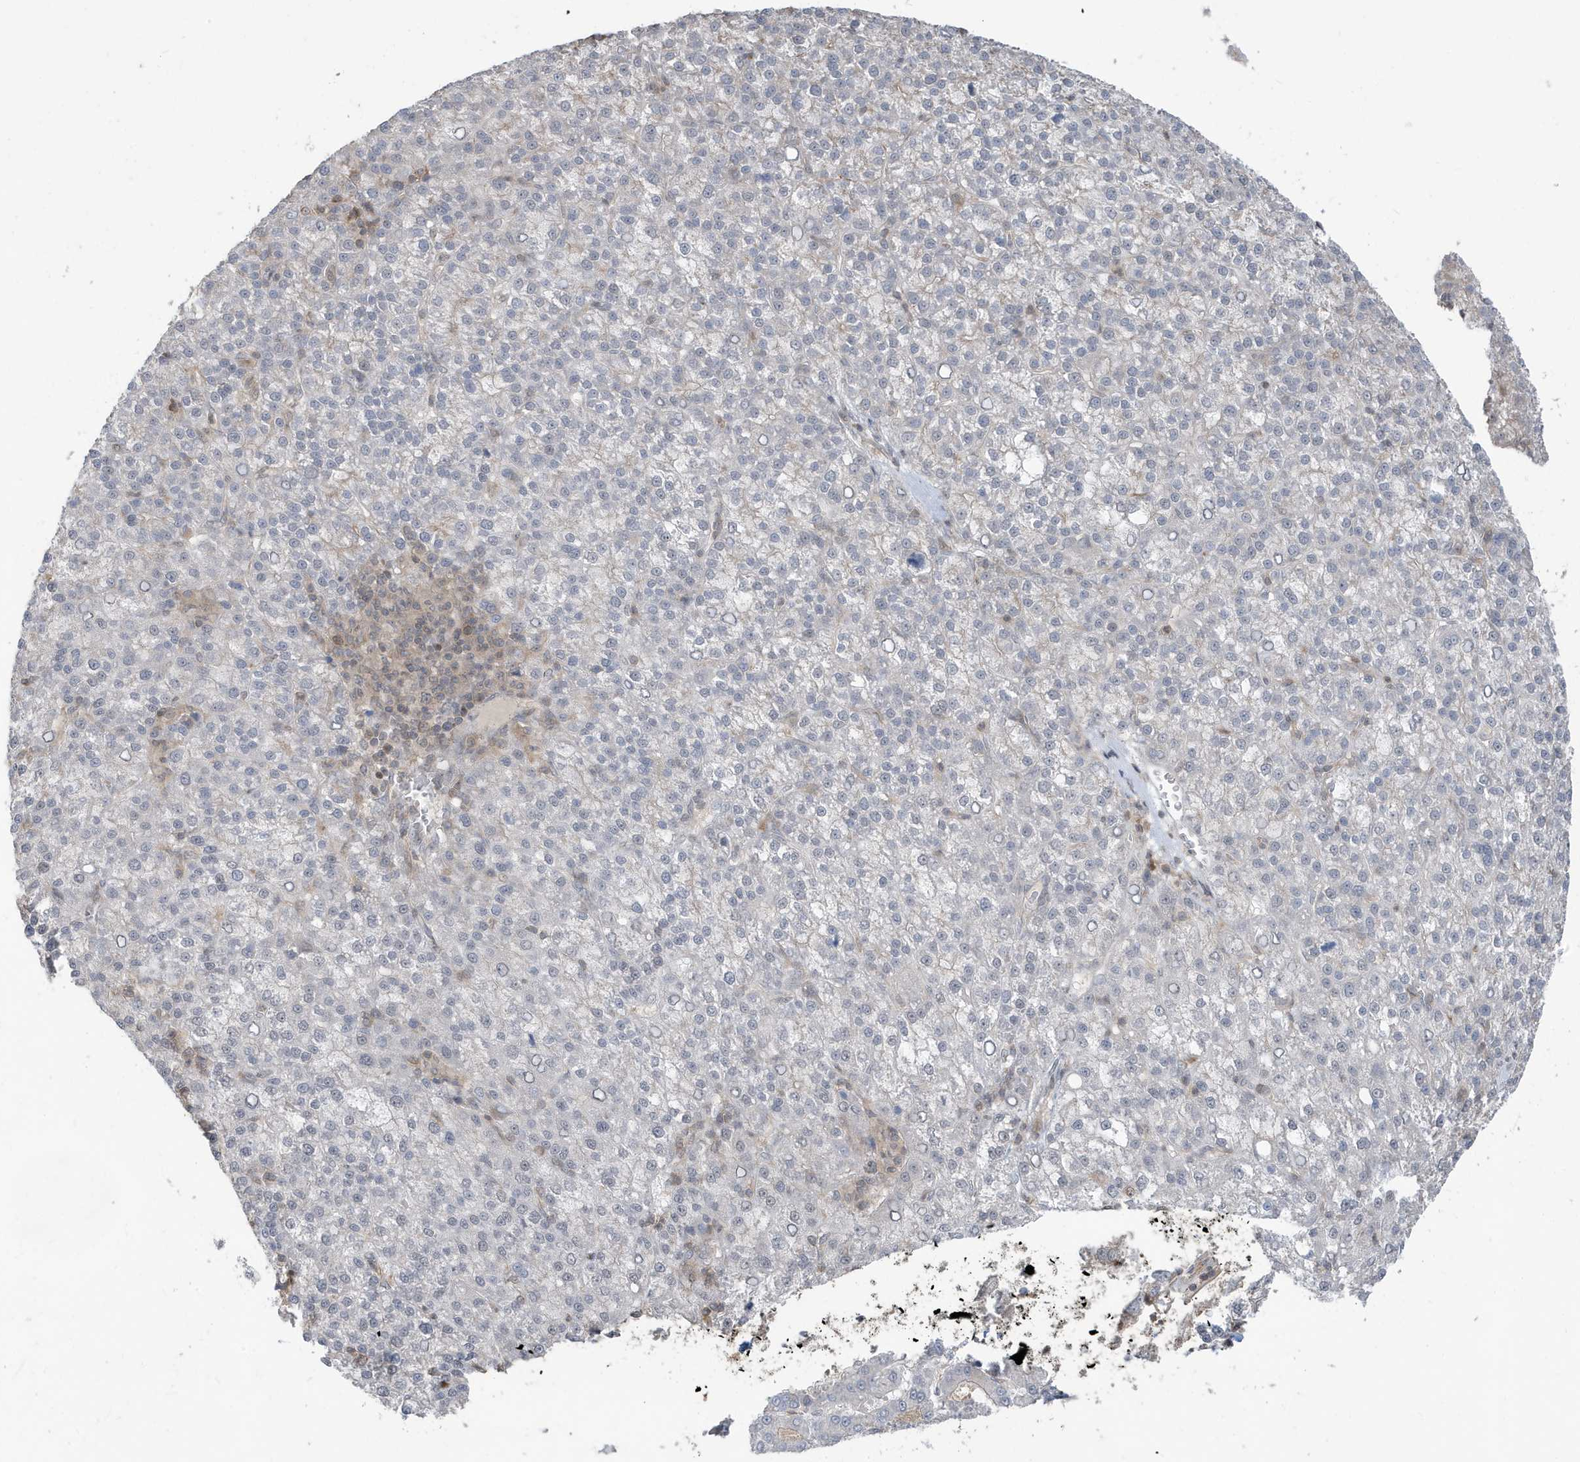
{"staining": {"intensity": "negative", "quantity": "none", "location": "none"}, "tissue": "liver cancer", "cell_type": "Tumor cells", "image_type": "cancer", "snomed": [{"axis": "morphology", "description": "Carcinoma, Hepatocellular, NOS"}, {"axis": "topography", "description": "Liver"}], "caption": "DAB immunohistochemical staining of human liver cancer reveals no significant positivity in tumor cells. (DAB (3,3'-diaminobenzidine) immunohistochemistry visualized using brightfield microscopy, high magnification).", "gene": "PRRT3", "patient": {"sex": "female", "age": 58}}